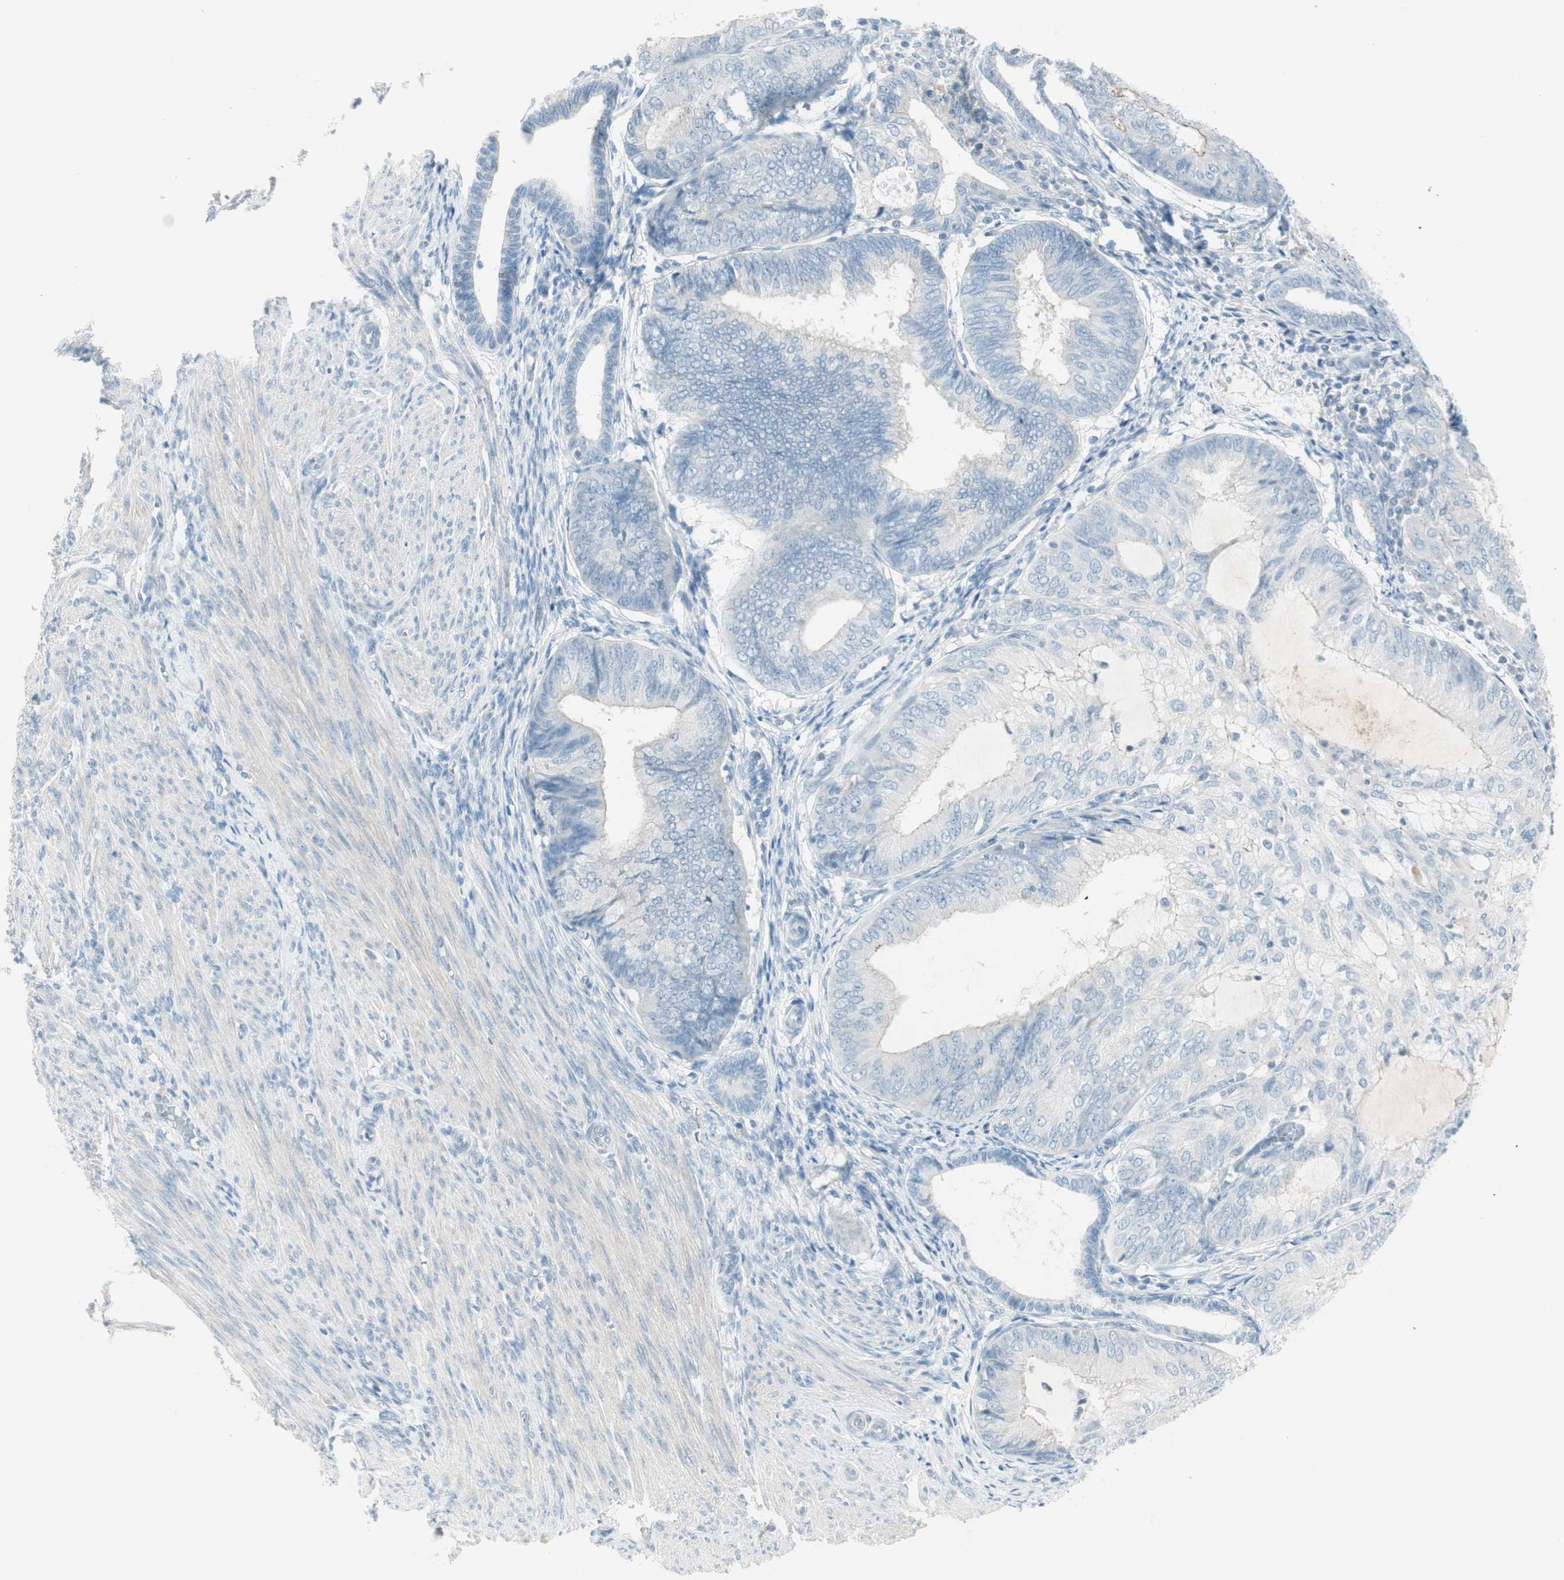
{"staining": {"intensity": "negative", "quantity": "none", "location": "none"}, "tissue": "endometrial cancer", "cell_type": "Tumor cells", "image_type": "cancer", "snomed": [{"axis": "morphology", "description": "Adenocarcinoma, NOS"}, {"axis": "topography", "description": "Endometrium"}], "caption": "Immunohistochemistry histopathology image of neoplastic tissue: endometrial adenocarcinoma stained with DAB (3,3'-diaminobenzidine) demonstrates no significant protein expression in tumor cells. (DAB immunohistochemistry (IHC) with hematoxylin counter stain).", "gene": "ITLN2", "patient": {"sex": "female", "age": 81}}